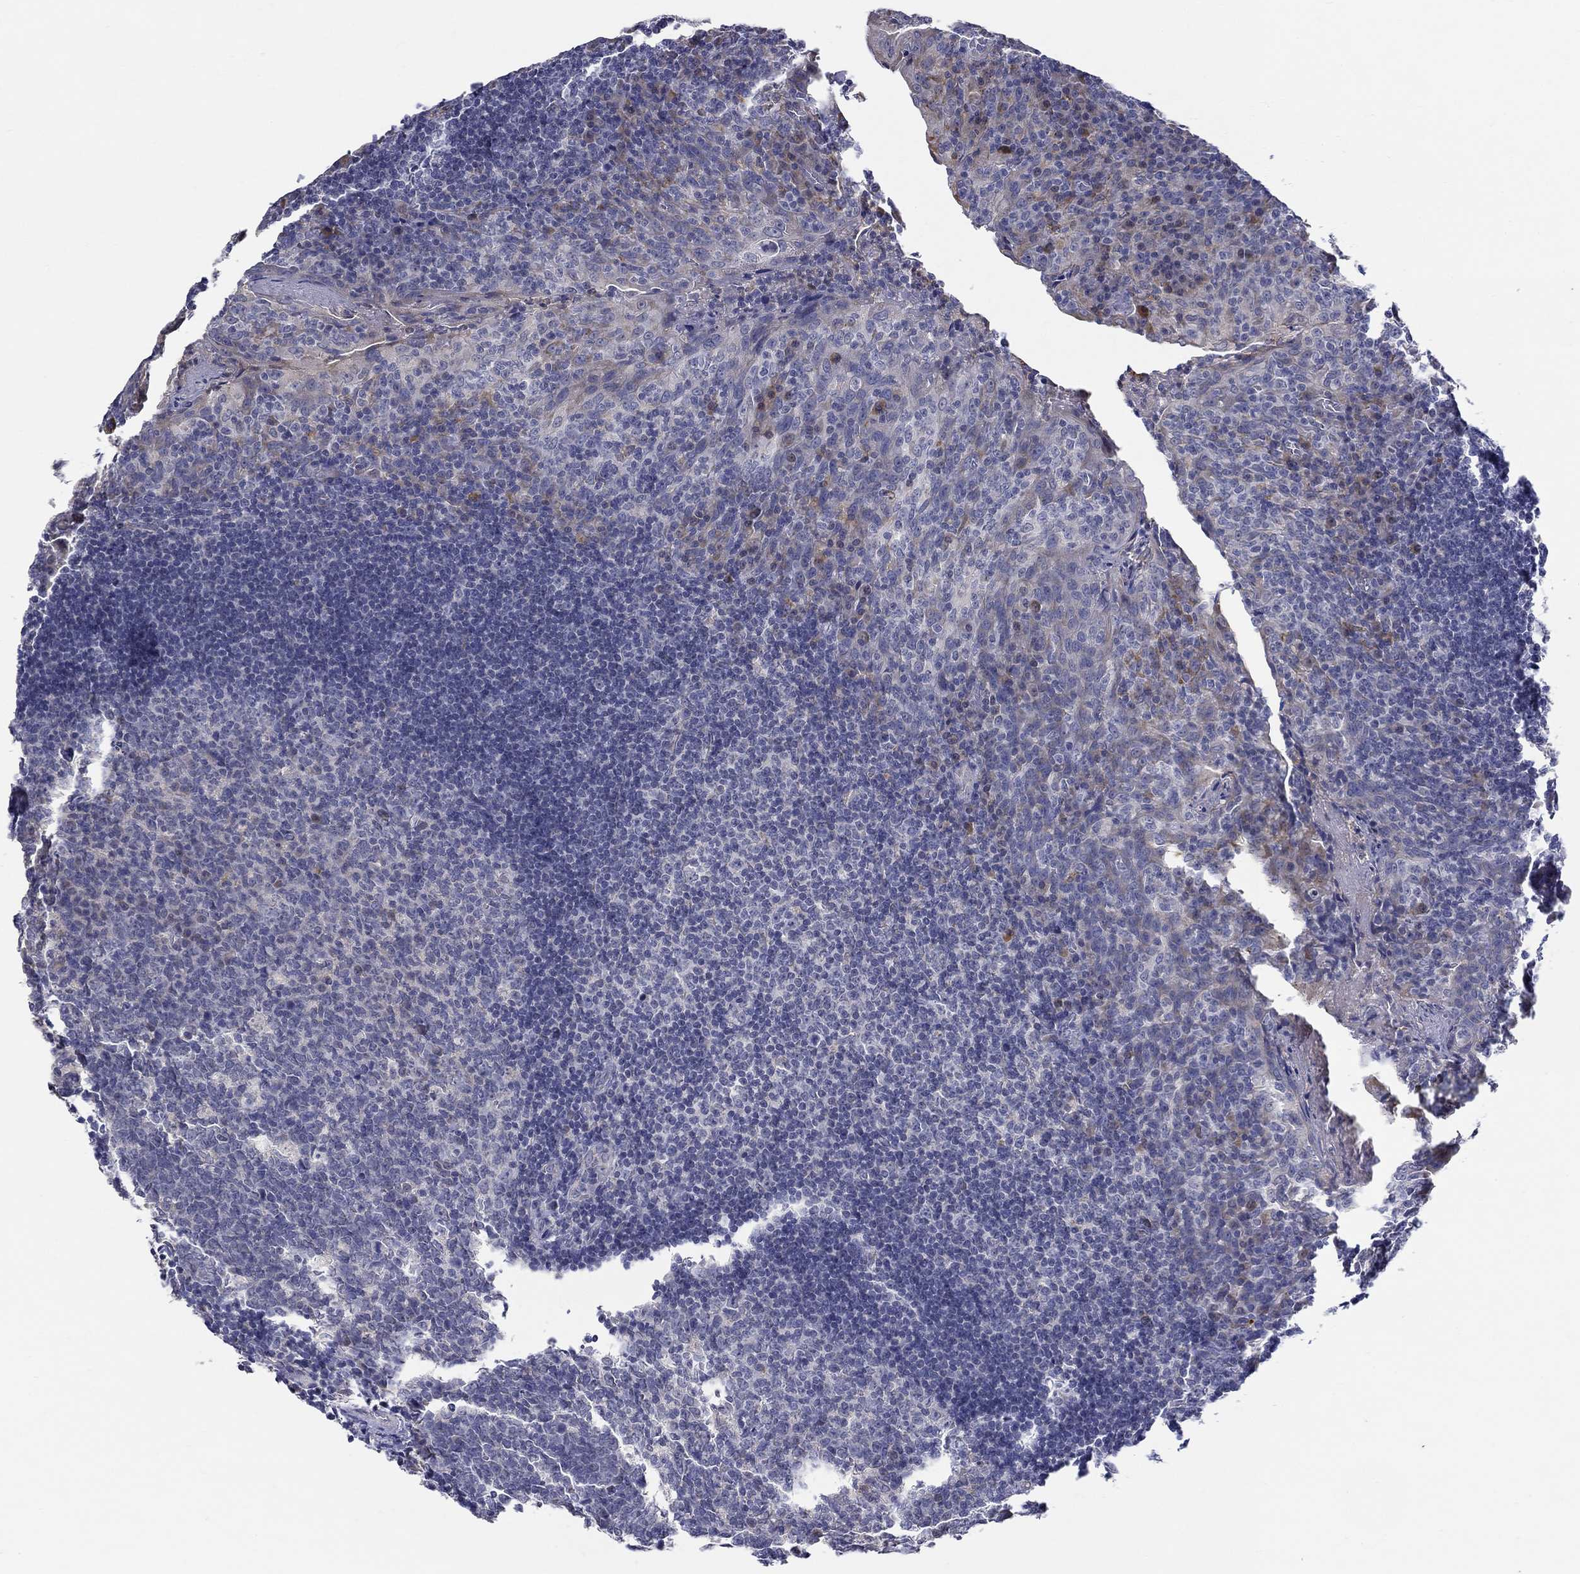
{"staining": {"intensity": "negative", "quantity": "none", "location": "none"}, "tissue": "tonsil", "cell_type": "Germinal center cells", "image_type": "normal", "snomed": [{"axis": "morphology", "description": "Normal tissue, NOS"}, {"axis": "topography", "description": "Tonsil"}], "caption": "DAB (3,3'-diaminobenzidine) immunohistochemical staining of normal tonsil reveals no significant staining in germinal center cells.", "gene": "ABCA4", "patient": {"sex": "male", "age": 17}}